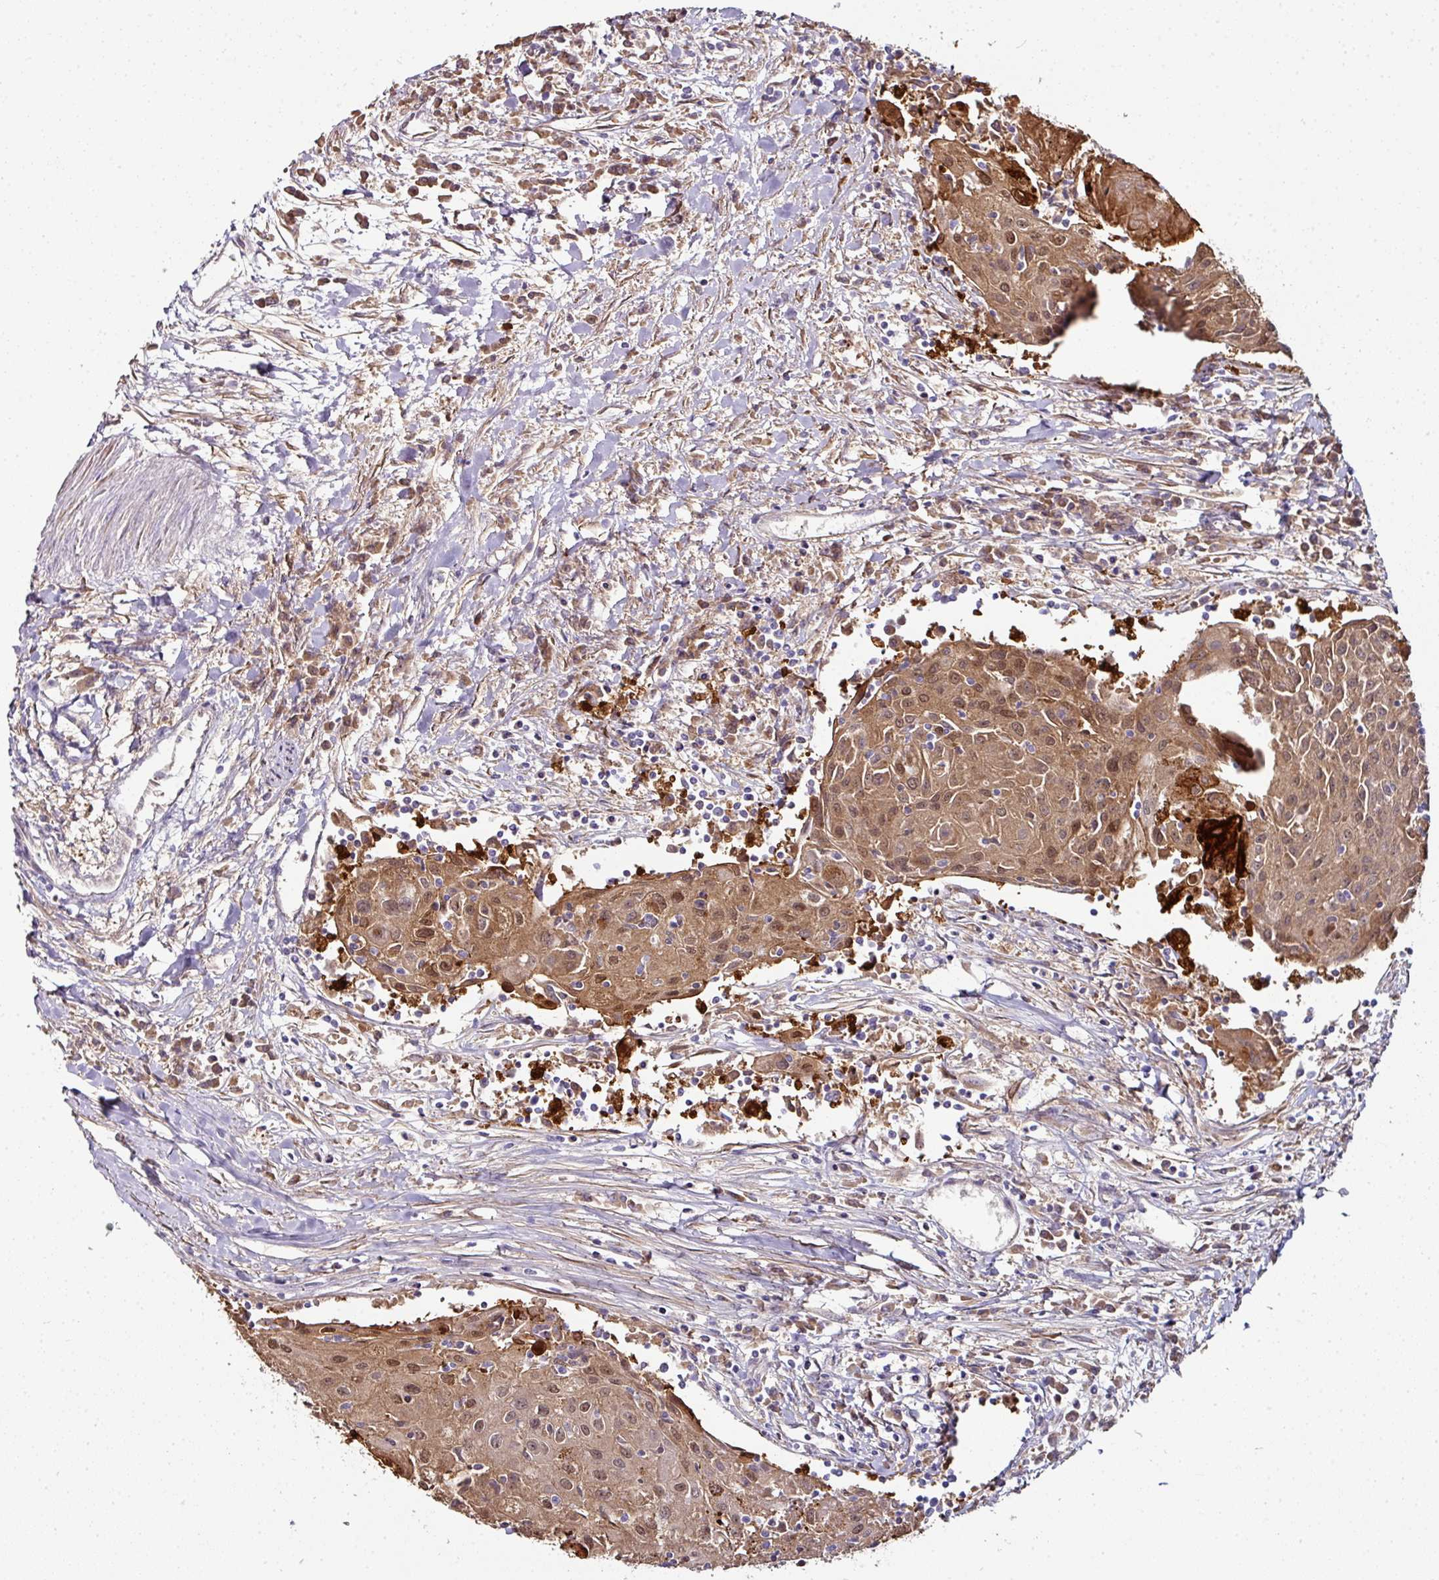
{"staining": {"intensity": "moderate", "quantity": ">75%", "location": "cytoplasmic/membranous,nuclear"}, "tissue": "urothelial cancer", "cell_type": "Tumor cells", "image_type": "cancer", "snomed": [{"axis": "morphology", "description": "Urothelial carcinoma, High grade"}, {"axis": "topography", "description": "Urinary bladder"}], "caption": "A brown stain highlights moderate cytoplasmic/membranous and nuclear staining of a protein in human urothelial carcinoma (high-grade) tumor cells.", "gene": "CTDSP2", "patient": {"sex": "female", "age": 85}}